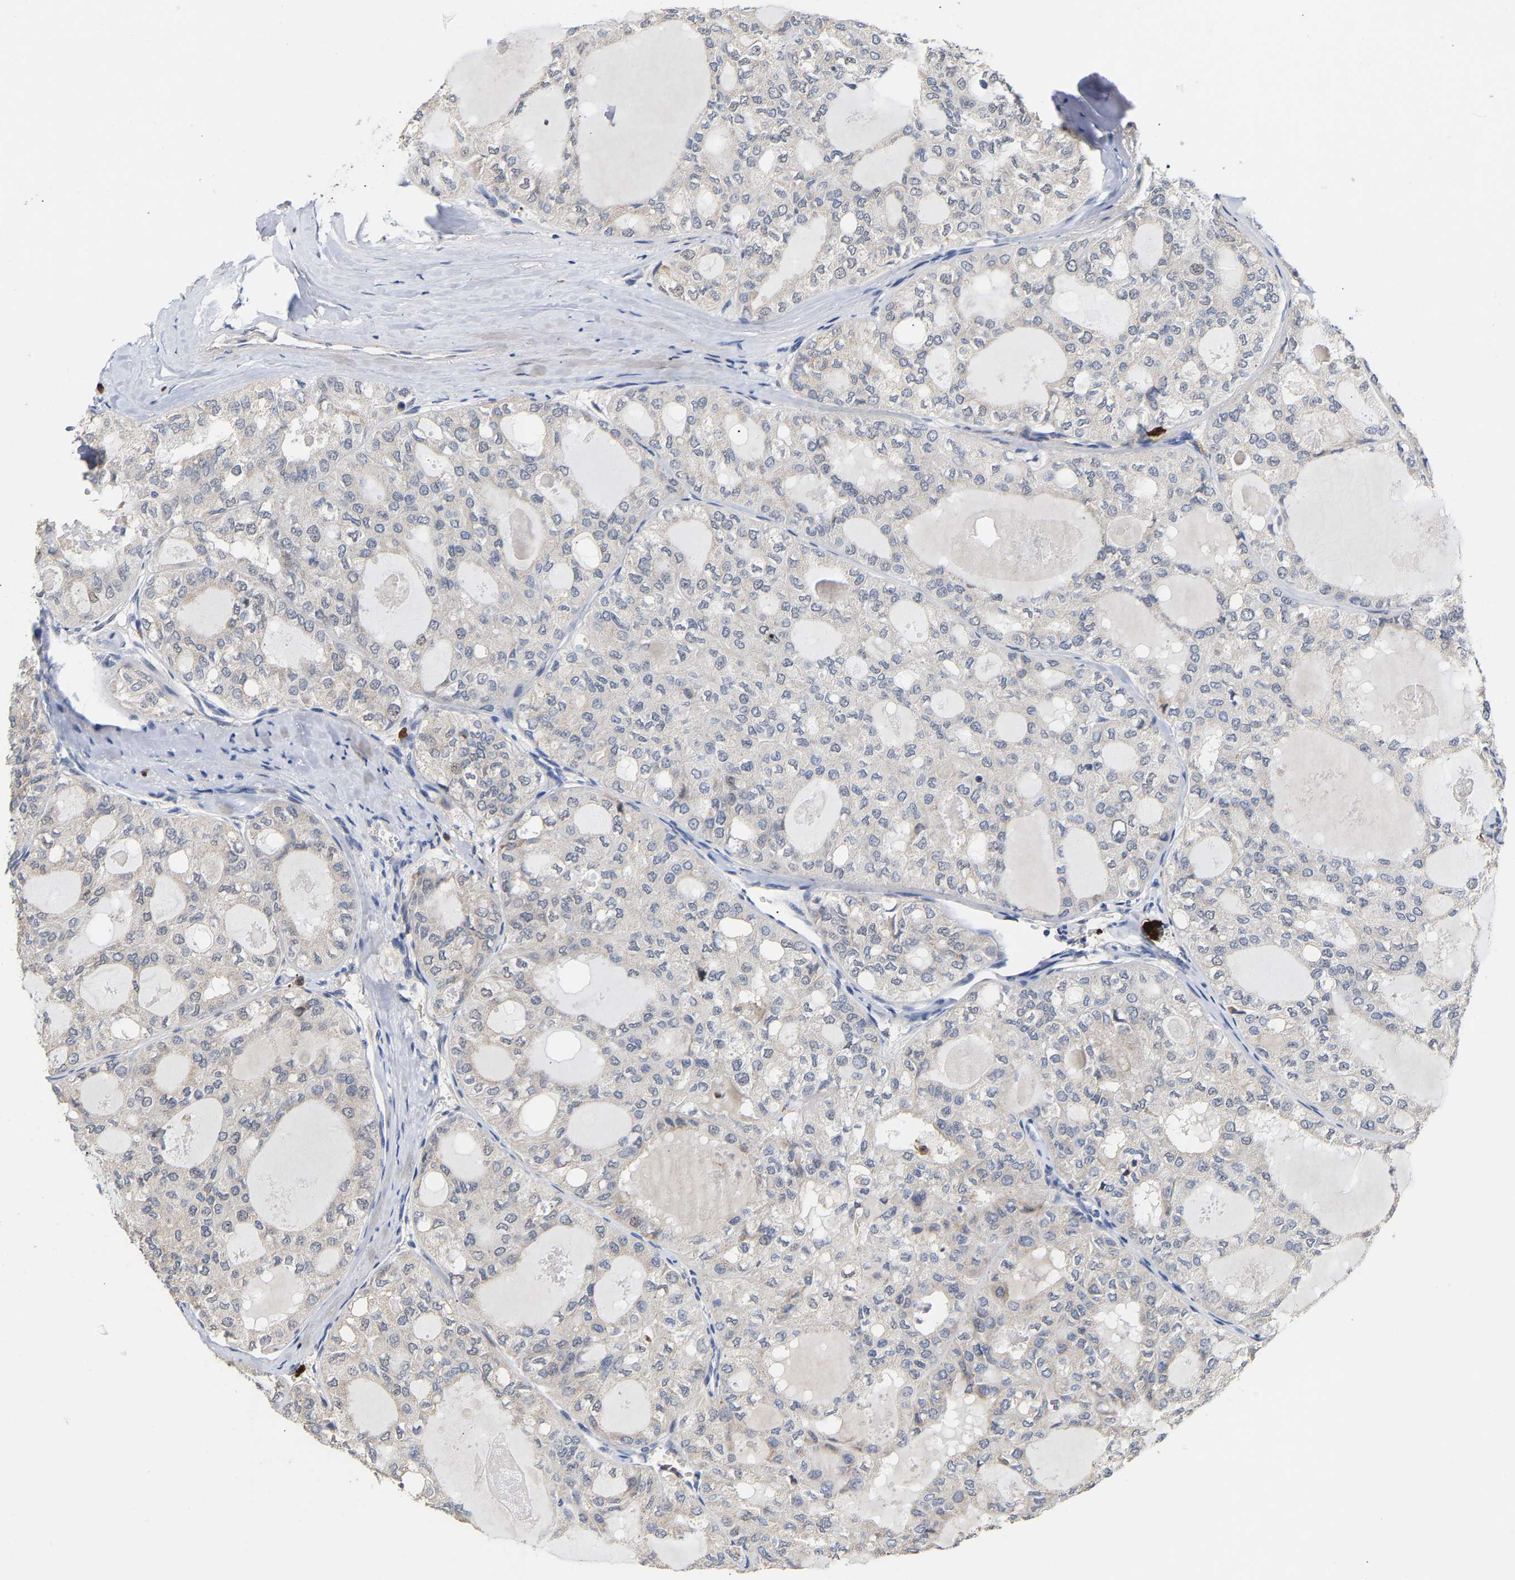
{"staining": {"intensity": "negative", "quantity": "none", "location": "none"}, "tissue": "thyroid cancer", "cell_type": "Tumor cells", "image_type": "cancer", "snomed": [{"axis": "morphology", "description": "Follicular adenoma carcinoma, NOS"}, {"axis": "topography", "description": "Thyroid gland"}], "caption": "Immunohistochemistry (IHC) of thyroid cancer (follicular adenoma carcinoma) displays no staining in tumor cells. (Brightfield microscopy of DAB (3,3'-diaminobenzidine) immunohistochemistry at high magnification).", "gene": "TDRD7", "patient": {"sex": "male", "age": 75}}